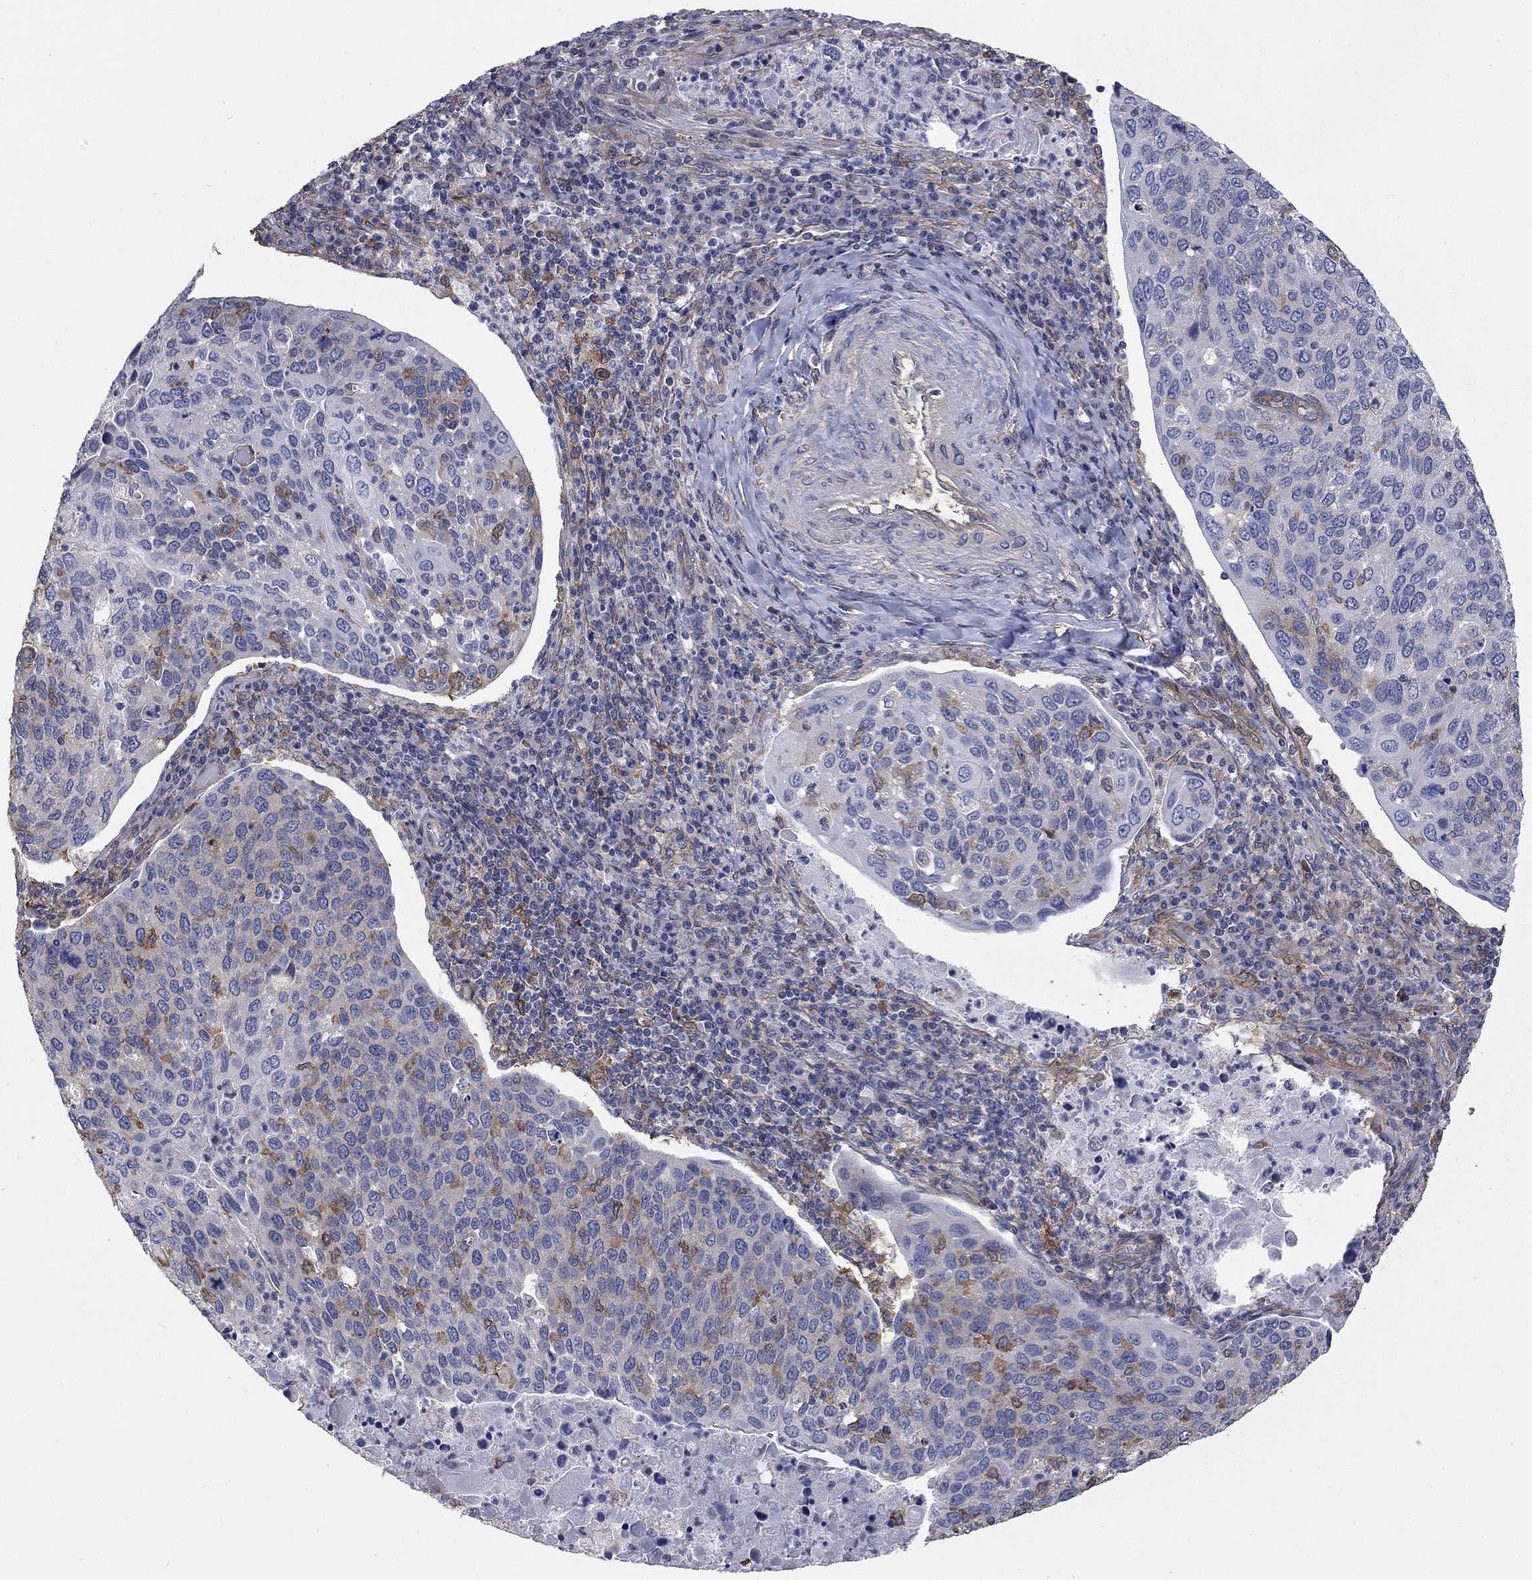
{"staining": {"intensity": "moderate", "quantity": "<25%", "location": "cytoplasmic/membranous"}, "tissue": "cervical cancer", "cell_type": "Tumor cells", "image_type": "cancer", "snomed": [{"axis": "morphology", "description": "Squamous cell carcinoma, NOS"}, {"axis": "topography", "description": "Cervix"}], "caption": "This is a histology image of immunohistochemistry staining of squamous cell carcinoma (cervical), which shows moderate staining in the cytoplasmic/membranous of tumor cells.", "gene": "DPYSL2", "patient": {"sex": "female", "age": 54}}